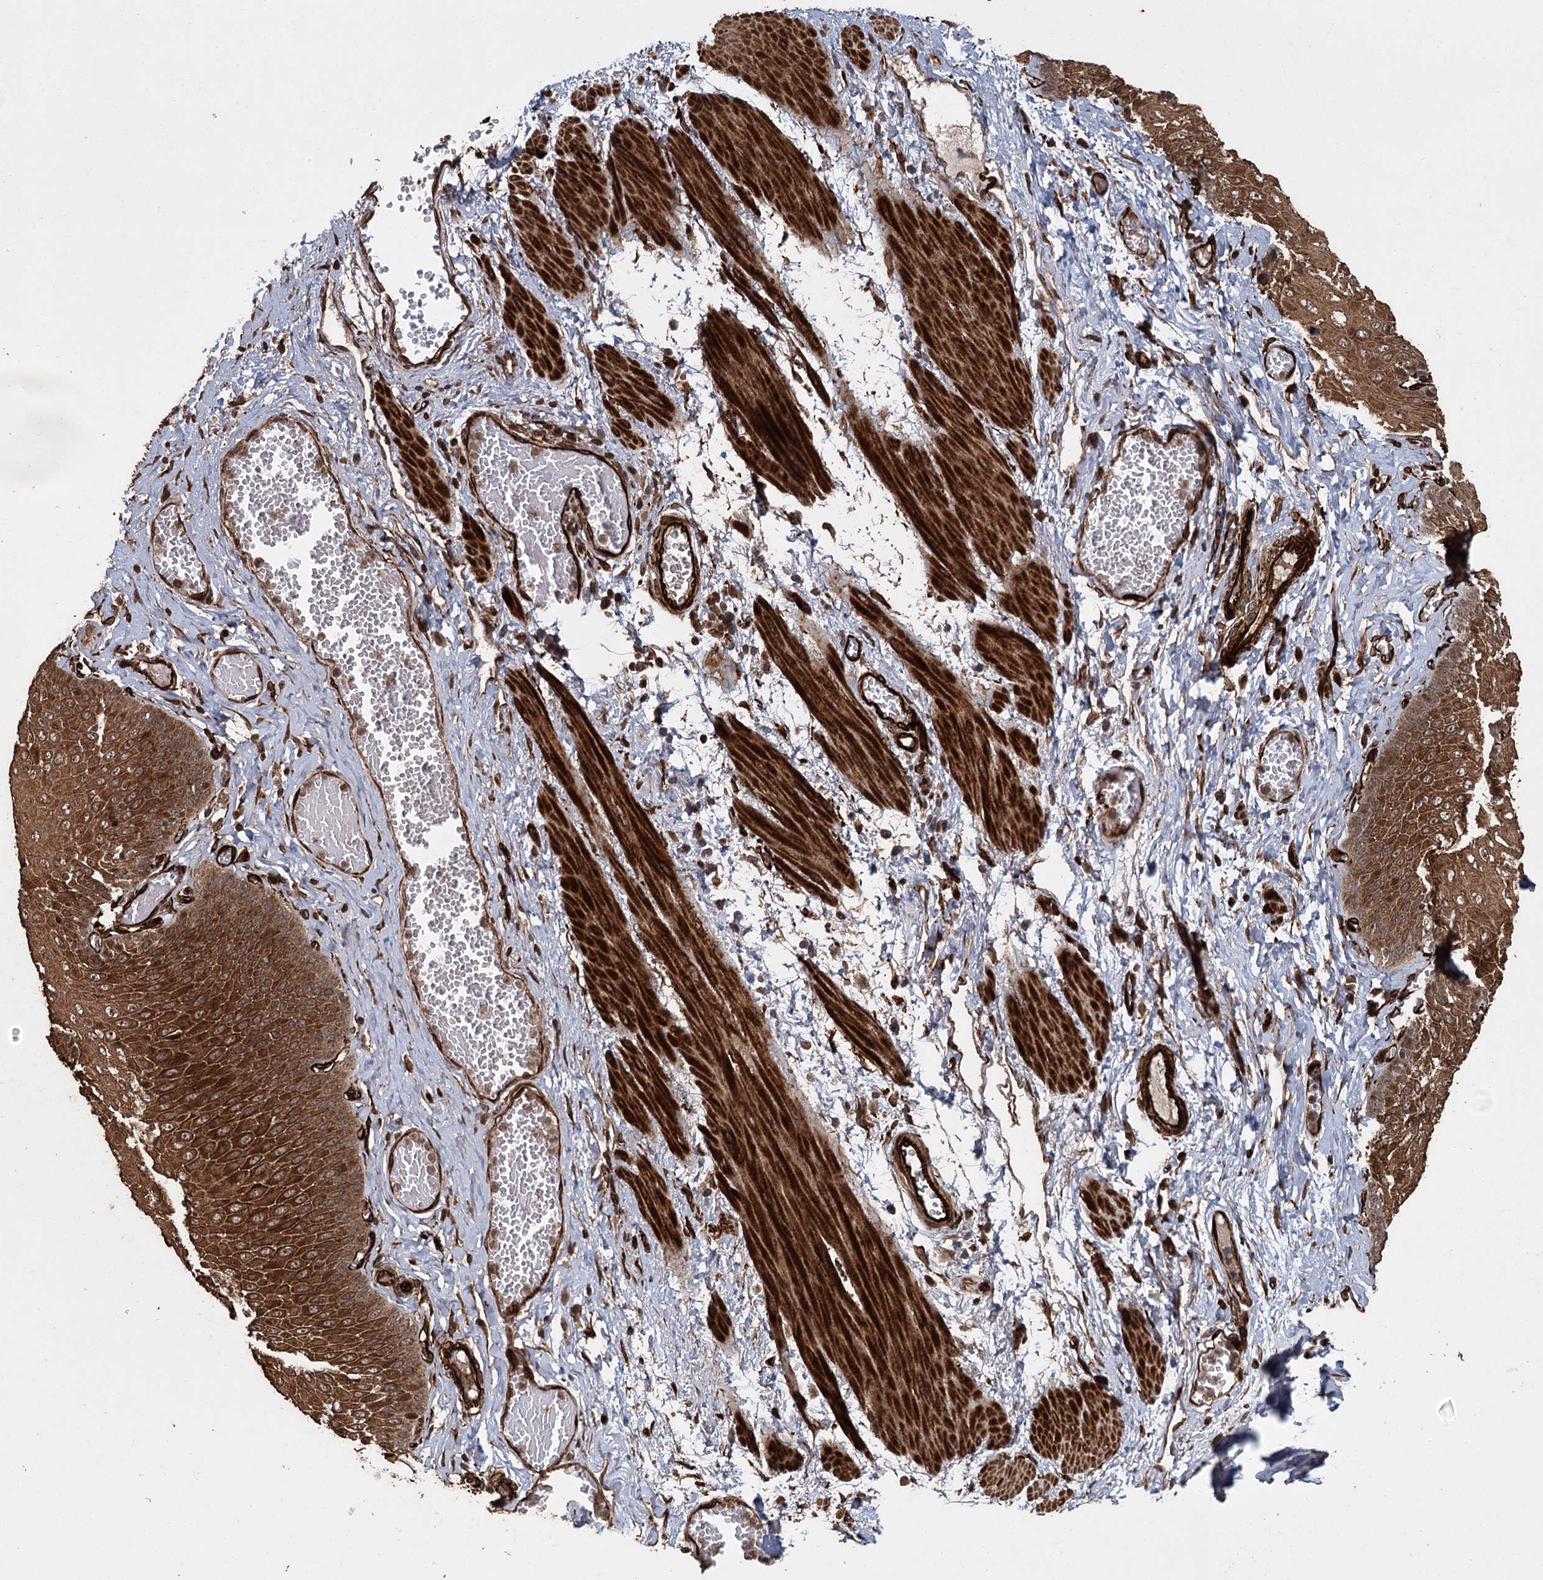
{"staining": {"intensity": "strong", "quantity": ">75%", "location": "cytoplasmic/membranous"}, "tissue": "esophagus", "cell_type": "Squamous epithelial cells", "image_type": "normal", "snomed": [{"axis": "morphology", "description": "Normal tissue, NOS"}, {"axis": "topography", "description": "Esophagus"}], "caption": "This is a micrograph of immunohistochemistry (IHC) staining of unremarkable esophagus, which shows strong positivity in the cytoplasmic/membranous of squamous epithelial cells.", "gene": "RPAP3", "patient": {"sex": "male", "age": 60}}